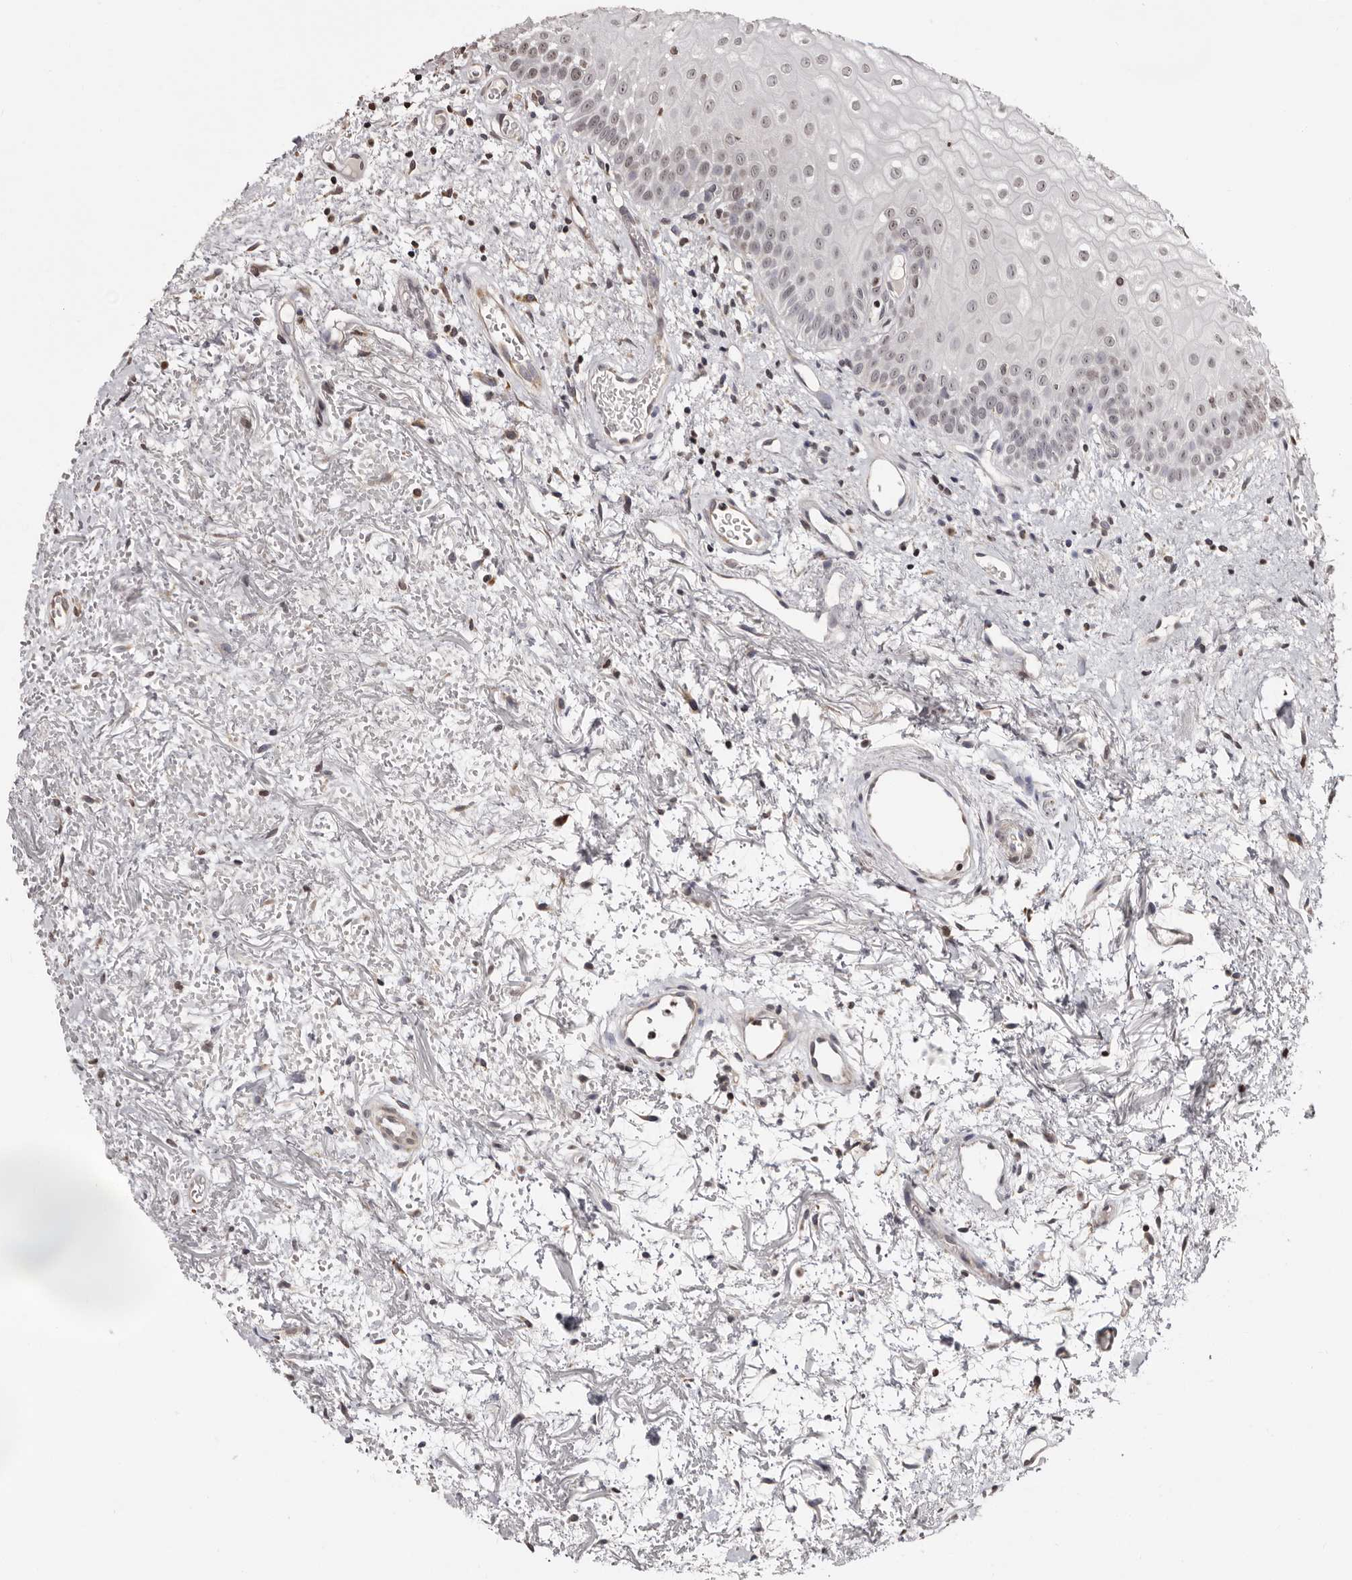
{"staining": {"intensity": "moderate", "quantity": "25%-75%", "location": "cytoplasmic/membranous,nuclear"}, "tissue": "oral mucosa", "cell_type": "Squamous epithelial cells", "image_type": "normal", "snomed": [{"axis": "morphology", "description": "Normal tissue, NOS"}, {"axis": "topography", "description": "Oral tissue"}], "caption": "This micrograph demonstrates immunohistochemistry (IHC) staining of benign human oral mucosa, with medium moderate cytoplasmic/membranous,nuclear staining in about 25%-75% of squamous epithelial cells.", "gene": "CCDC190", "patient": {"sex": "male", "age": 52}}